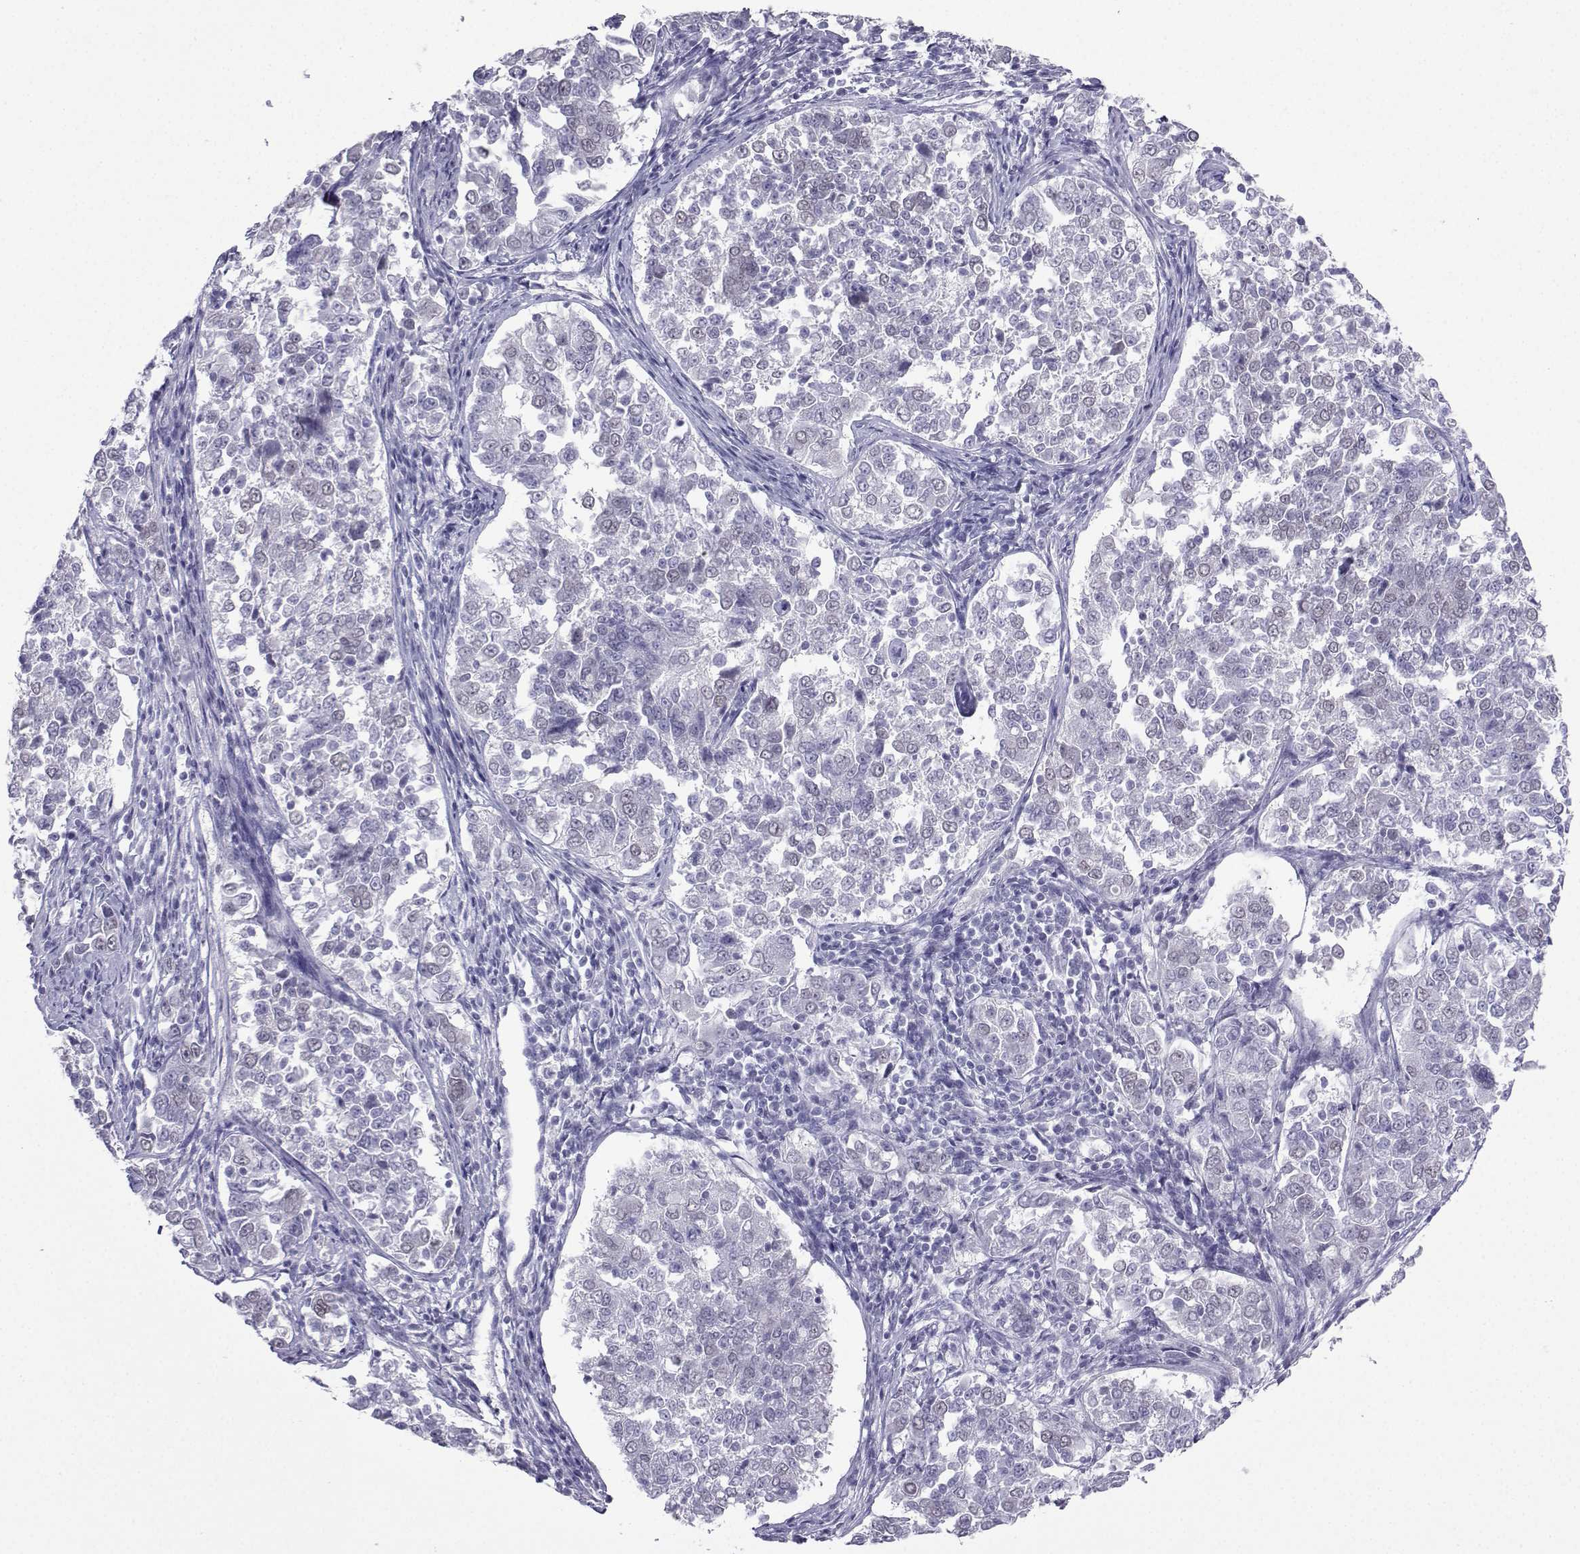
{"staining": {"intensity": "negative", "quantity": "none", "location": "none"}, "tissue": "endometrial cancer", "cell_type": "Tumor cells", "image_type": "cancer", "snomed": [{"axis": "morphology", "description": "Adenocarcinoma, NOS"}, {"axis": "topography", "description": "Endometrium"}], "caption": "An image of human endometrial cancer is negative for staining in tumor cells. (Brightfield microscopy of DAB (3,3'-diaminobenzidine) immunohistochemistry at high magnification).", "gene": "LORICRIN", "patient": {"sex": "female", "age": 43}}